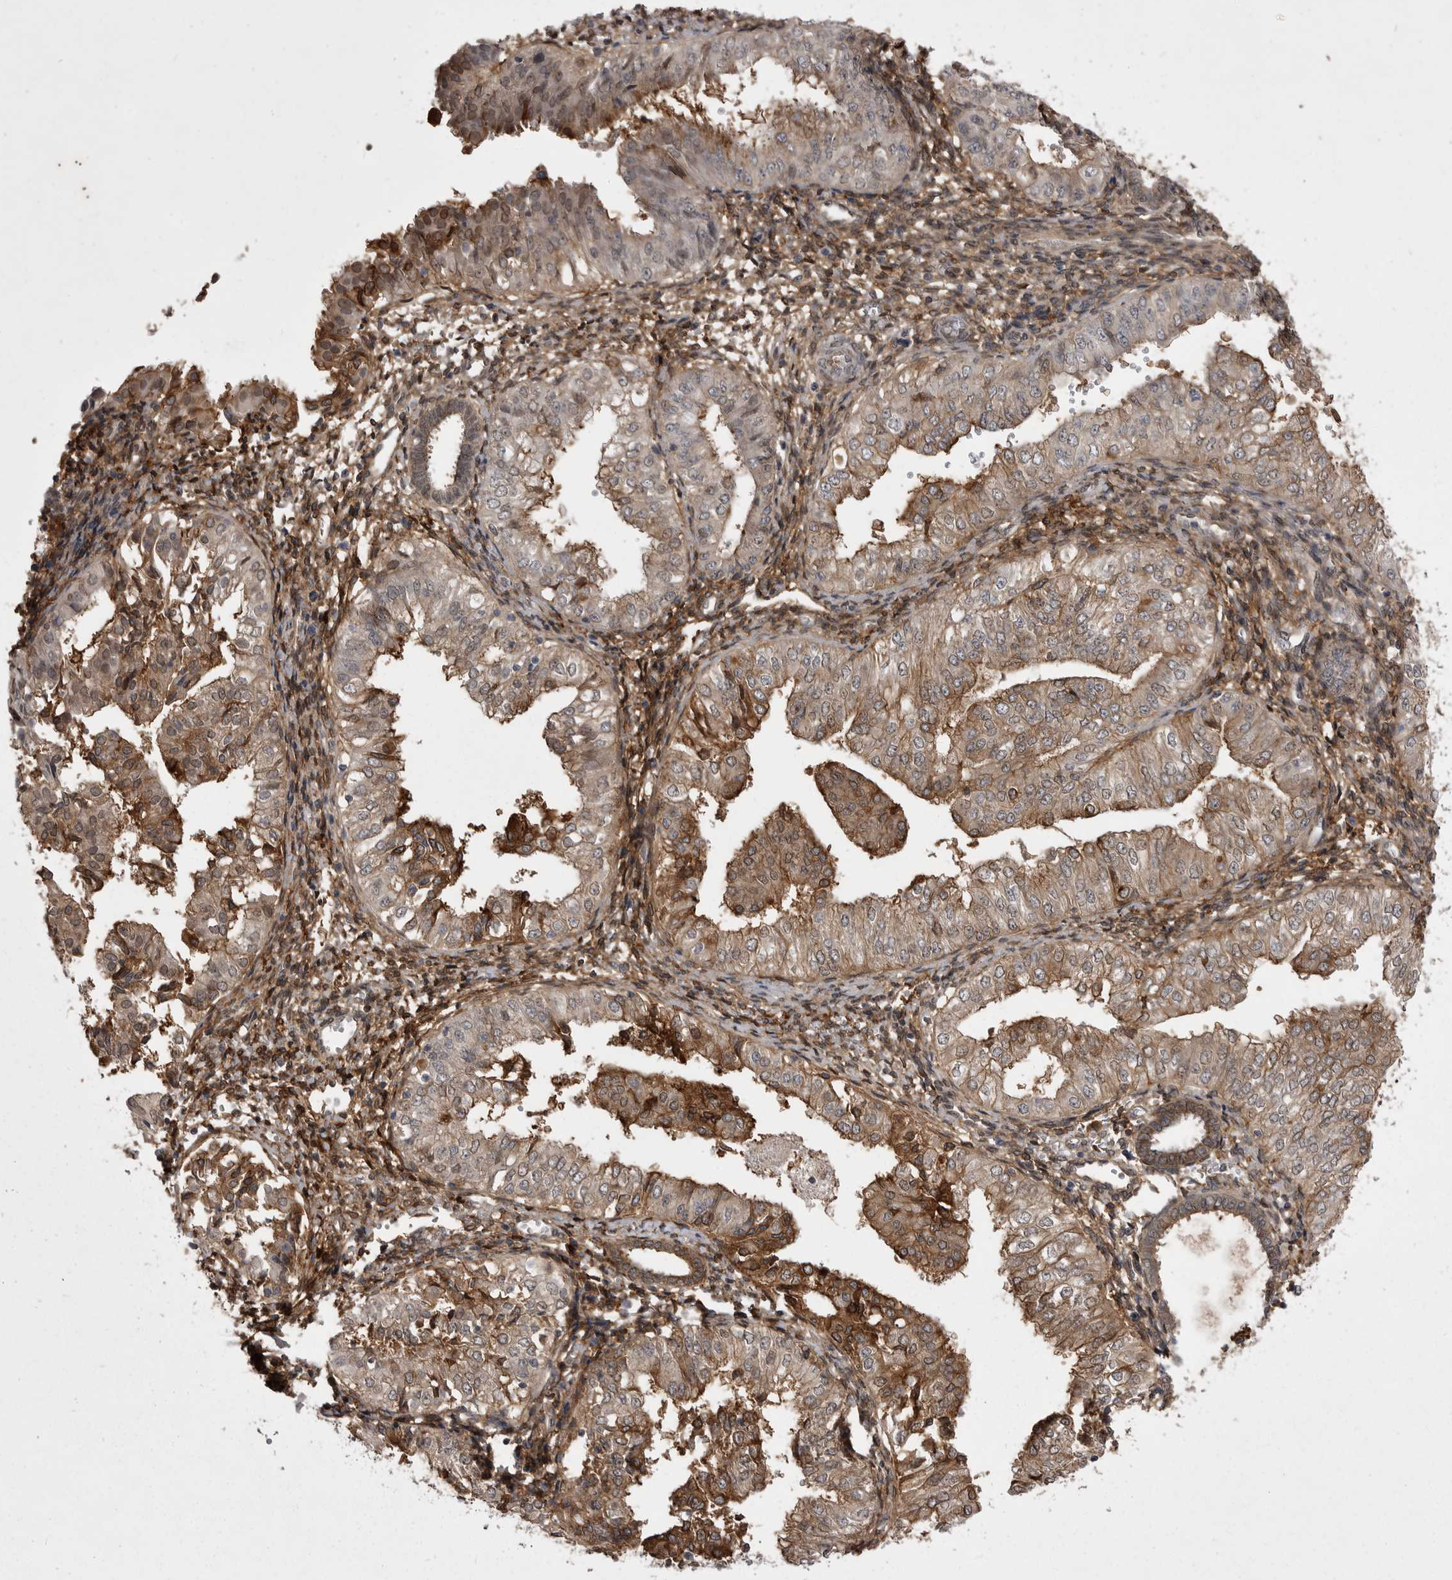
{"staining": {"intensity": "moderate", "quantity": ">75%", "location": "cytoplasmic/membranous"}, "tissue": "endometrial cancer", "cell_type": "Tumor cells", "image_type": "cancer", "snomed": [{"axis": "morphology", "description": "Normal tissue, NOS"}, {"axis": "morphology", "description": "Adenocarcinoma, NOS"}, {"axis": "topography", "description": "Endometrium"}], "caption": "Protein expression analysis of endometrial cancer demonstrates moderate cytoplasmic/membranous expression in approximately >75% of tumor cells. (DAB (3,3'-diaminobenzidine) IHC, brown staining for protein, blue staining for nuclei).", "gene": "ABL1", "patient": {"sex": "female", "age": 53}}